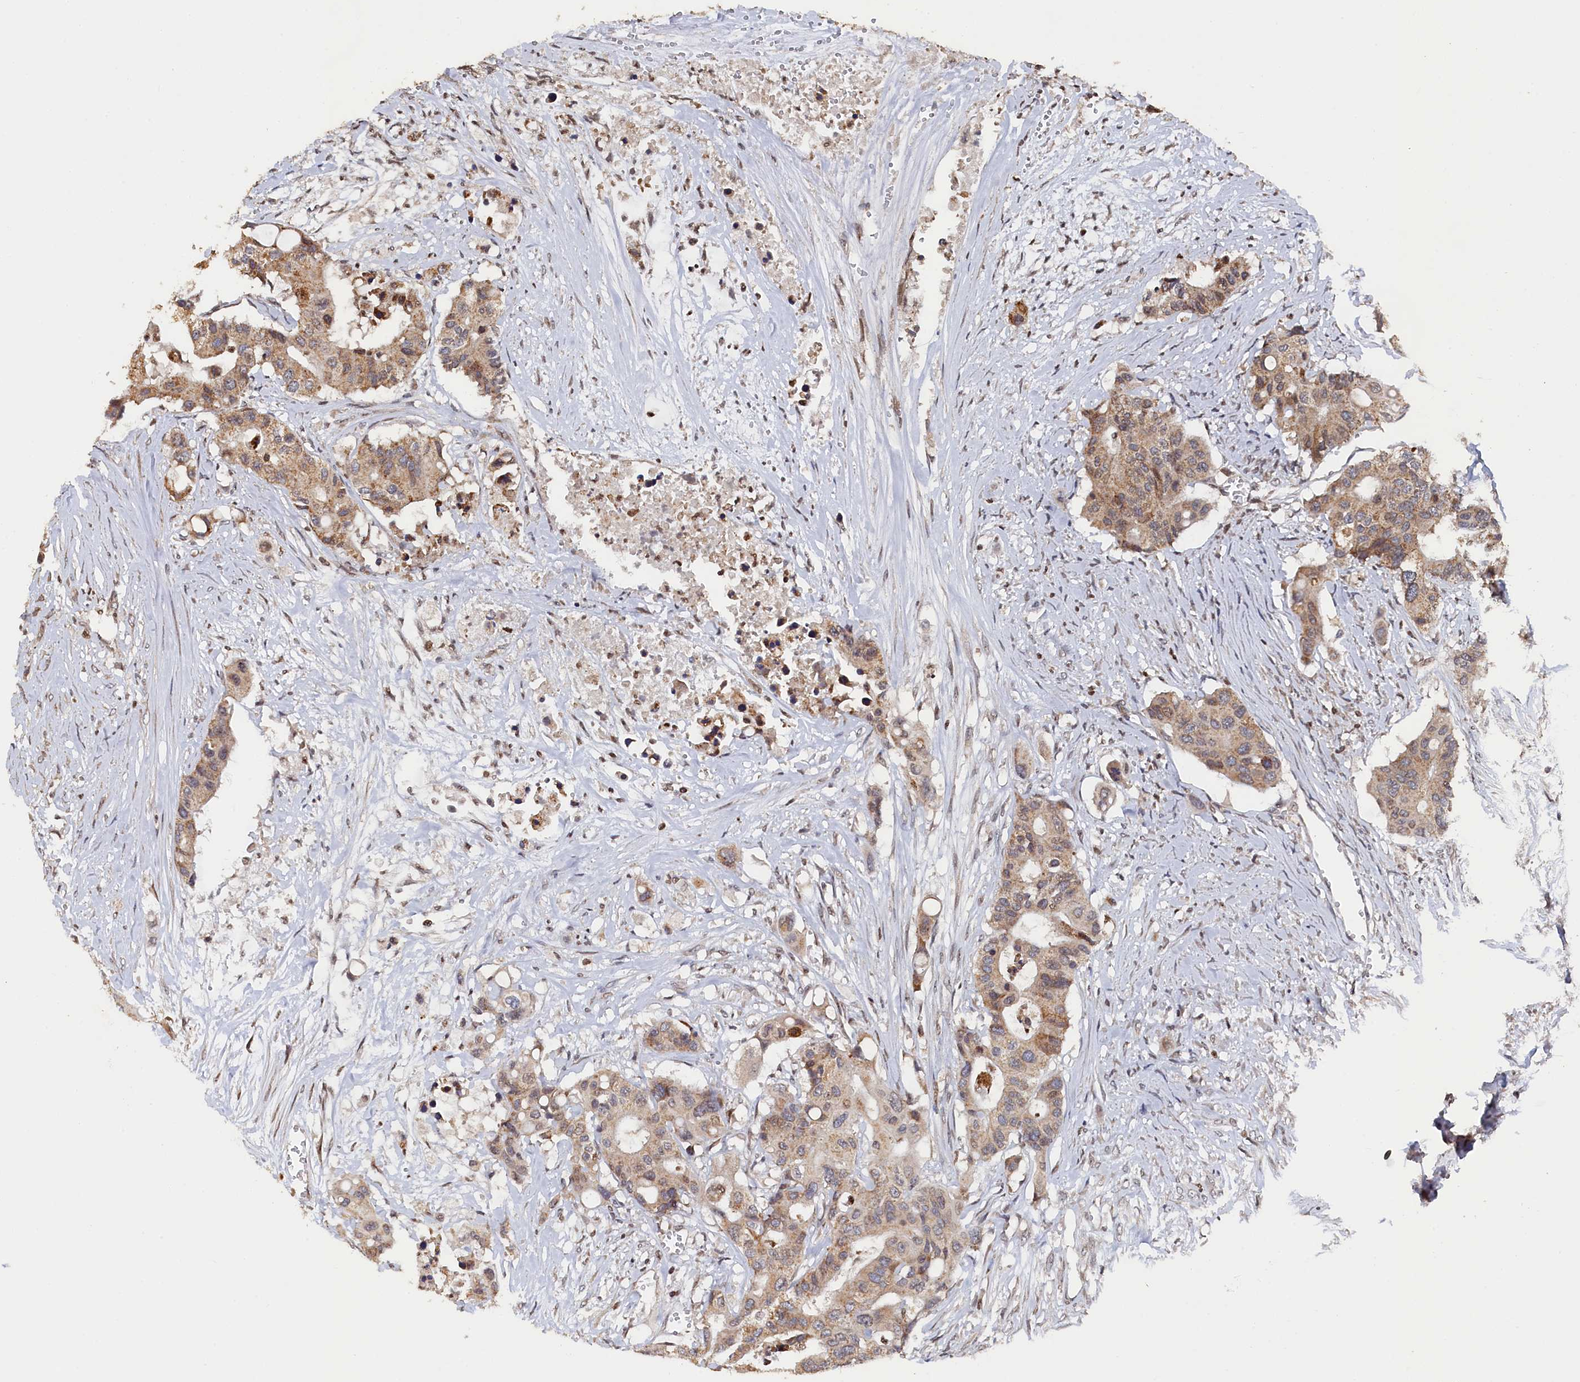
{"staining": {"intensity": "moderate", "quantity": ">75%", "location": "cytoplasmic/membranous"}, "tissue": "colorectal cancer", "cell_type": "Tumor cells", "image_type": "cancer", "snomed": [{"axis": "morphology", "description": "Adenocarcinoma, NOS"}, {"axis": "topography", "description": "Colon"}], "caption": "Human colorectal adenocarcinoma stained with a protein marker reveals moderate staining in tumor cells.", "gene": "ANKEF1", "patient": {"sex": "male", "age": 77}}